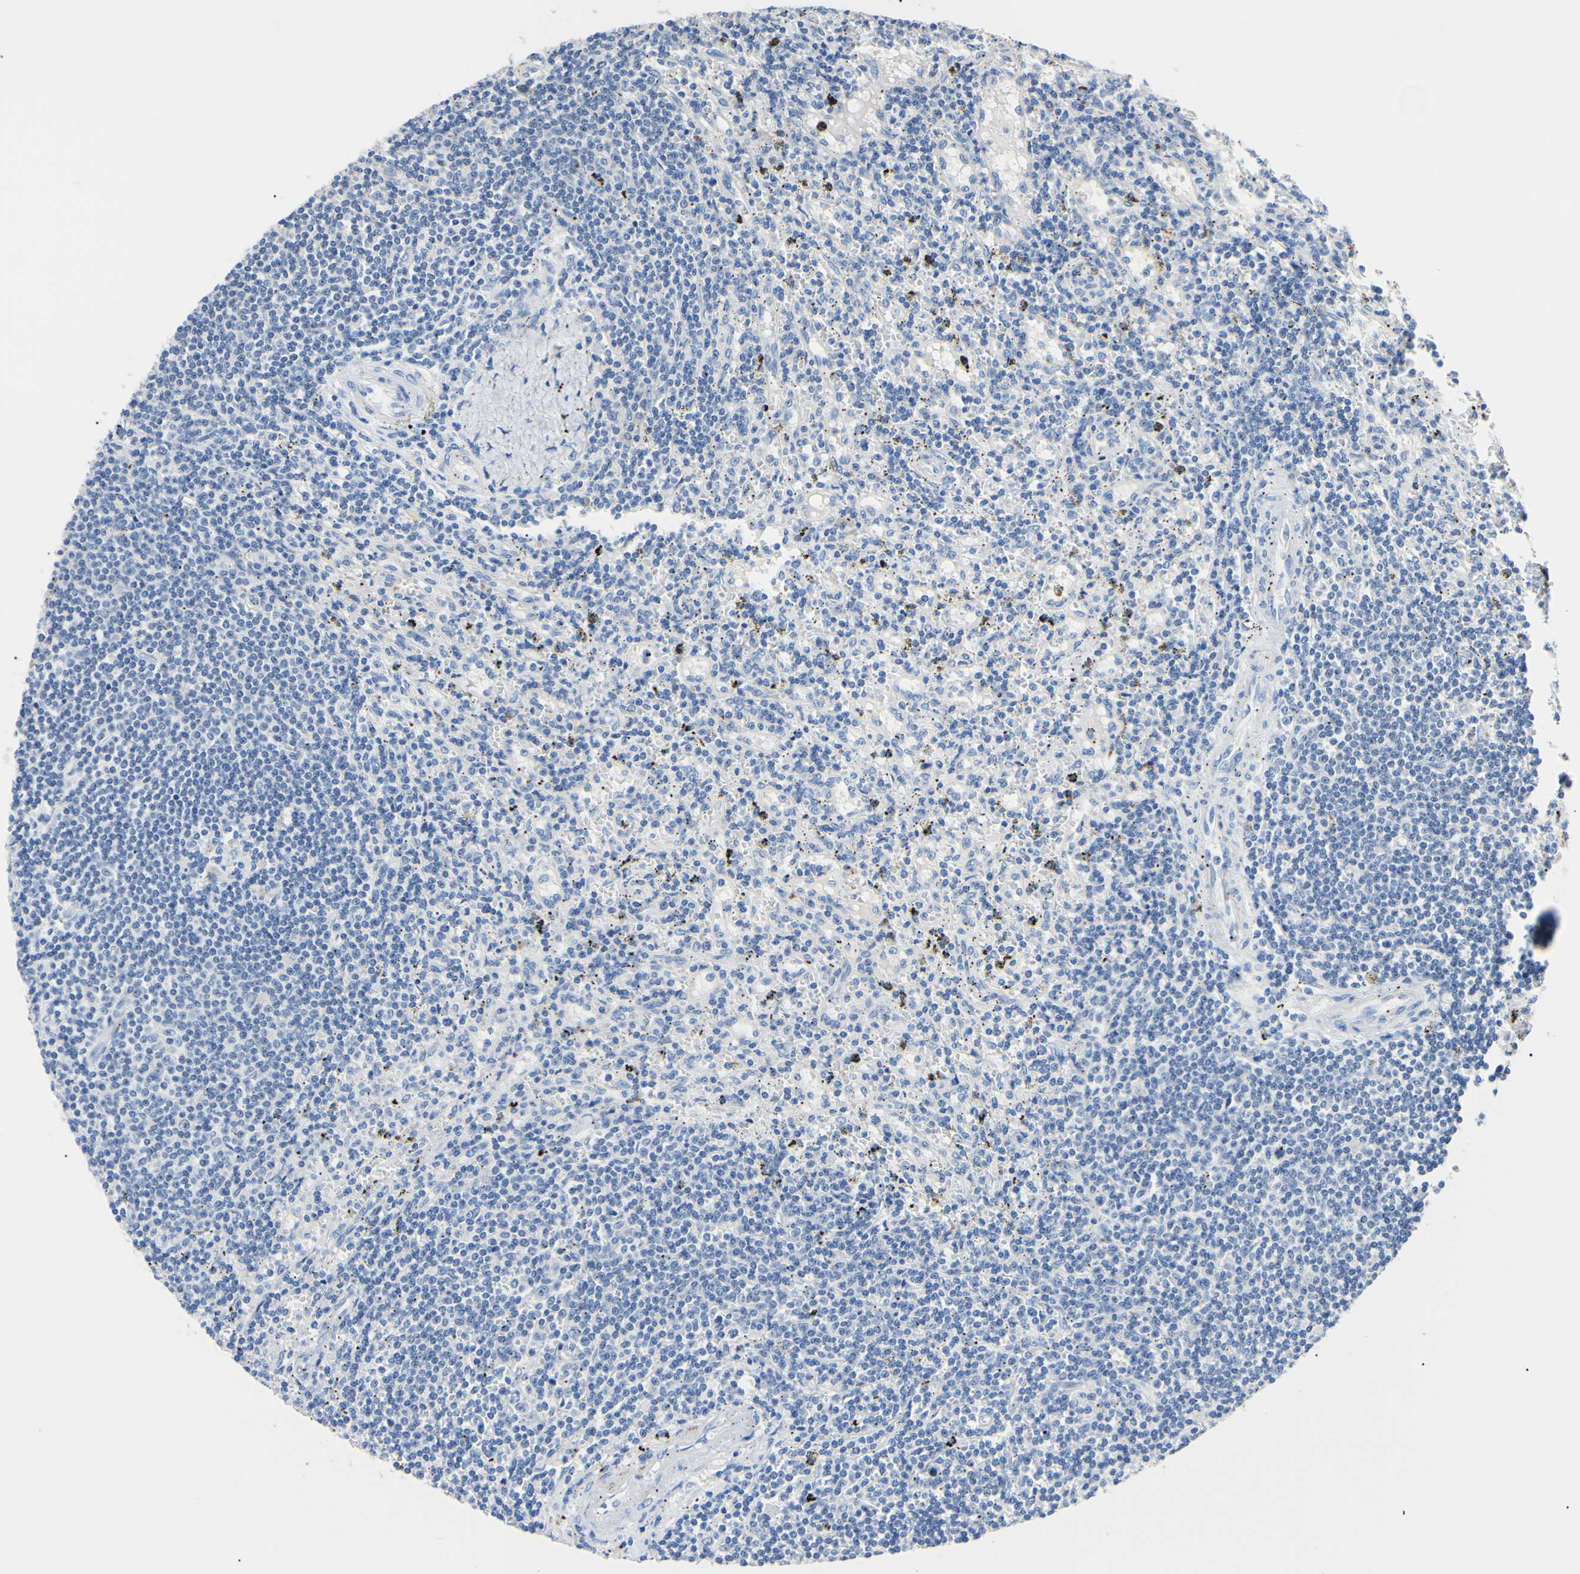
{"staining": {"intensity": "negative", "quantity": "none", "location": "none"}, "tissue": "lymphoma", "cell_type": "Tumor cells", "image_type": "cancer", "snomed": [{"axis": "morphology", "description": "Malignant lymphoma, non-Hodgkin's type, Low grade"}, {"axis": "topography", "description": "Spleen"}], "caption": "This is an IHC micrograph of low-grade malignant lymphoma, non-Hodgkin's type. There is no staining in tumor cells.", "gene": "RARS1", "patient": {"sex": "male", "age": 76}}